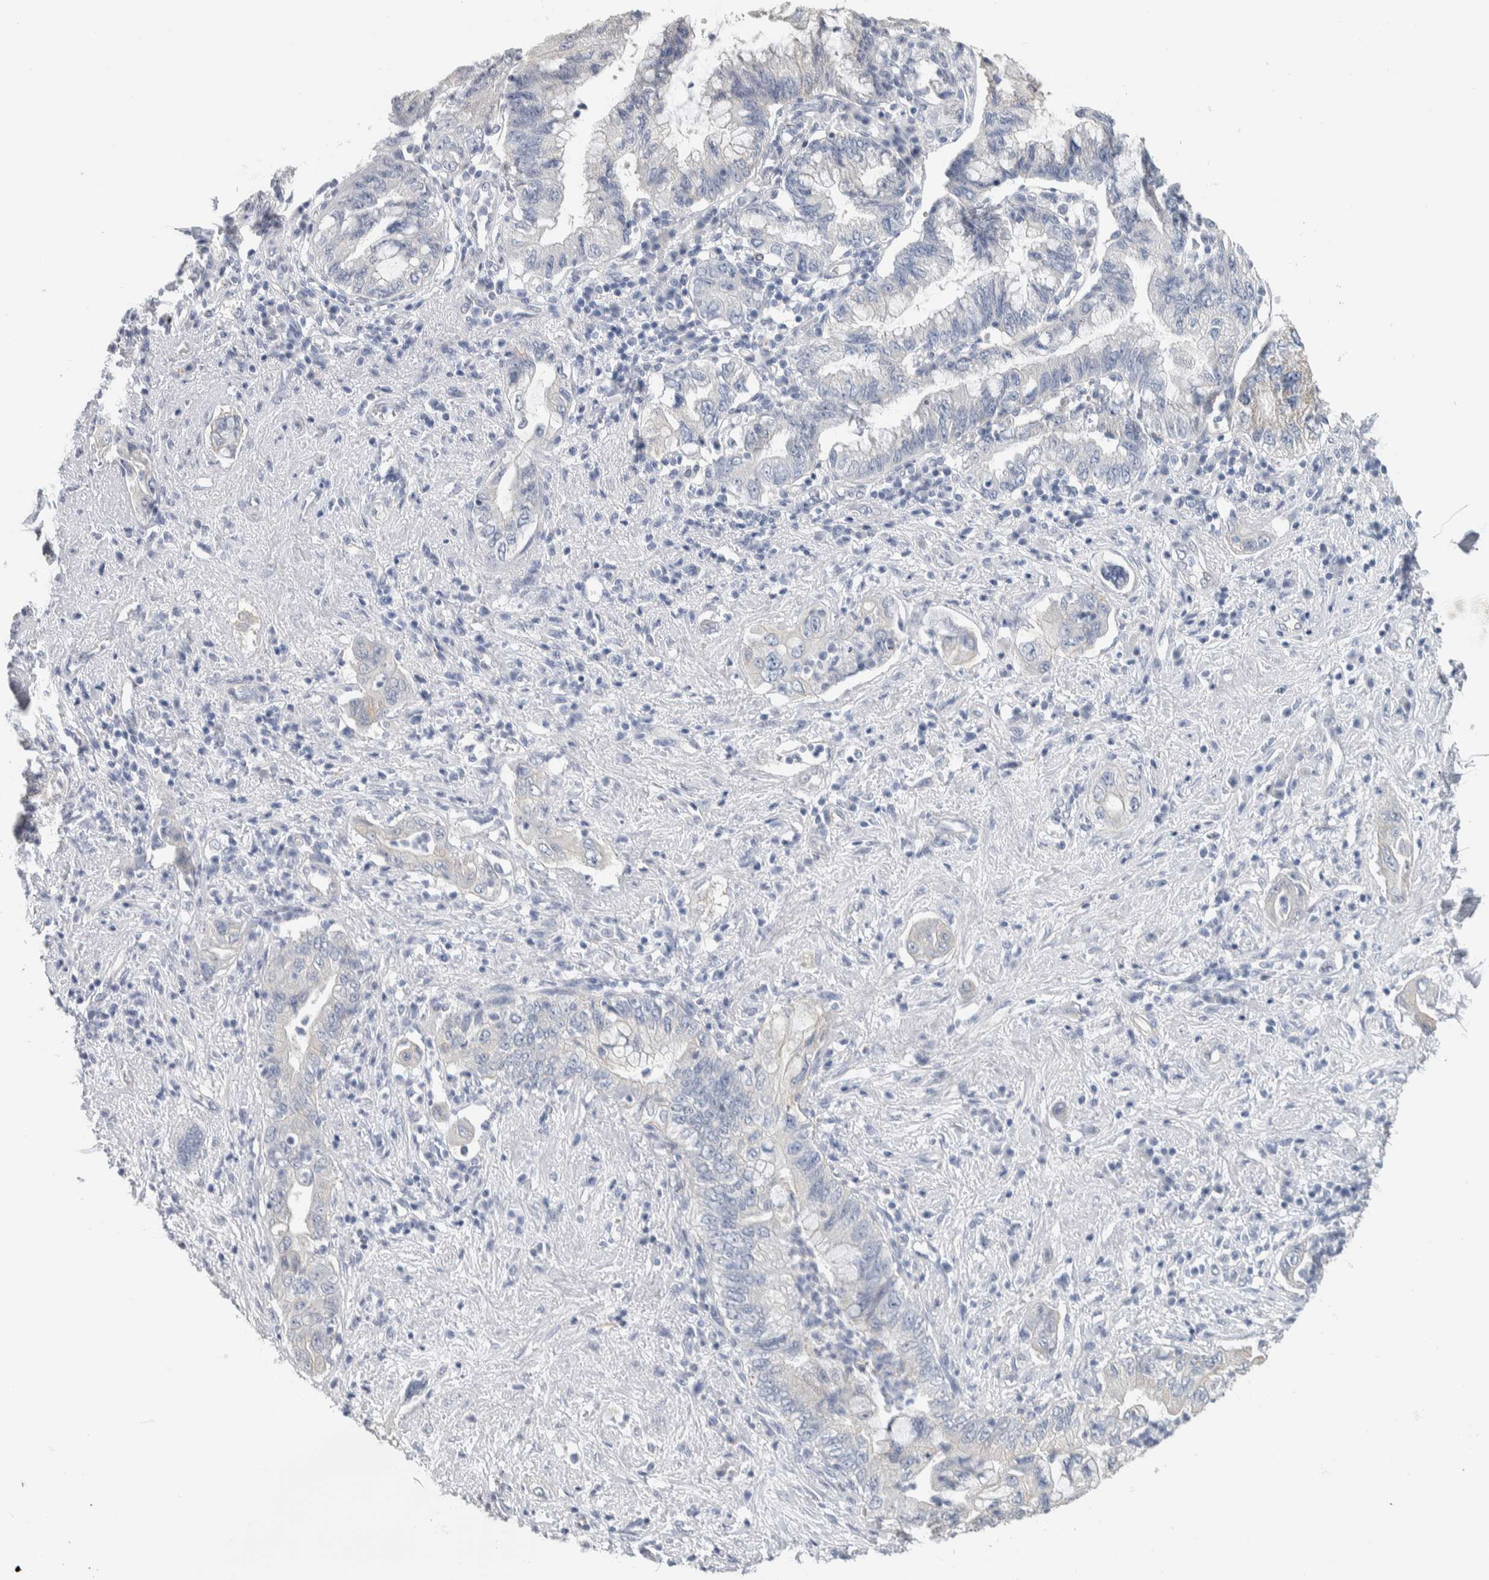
{"staining": {"intensity": "negative", "quantity": "none", "location": "none"}, "tissue": "pancreatic cancer", "cell_type": "Tumor cells", "image_type": "cancer", "snomed": [{"axis": "morphology", "description": "Adenocarcinoma, NOS"}, {"axis": "topography", "description": "Pancreas"}], "caption": "Immunohistochemical staining of human pancreatic cancer (adenocarcinoma) reveals no significant expression in tumor cells.", "gene": "NEFM", "patient": {"sex": "female", "age": 73}}